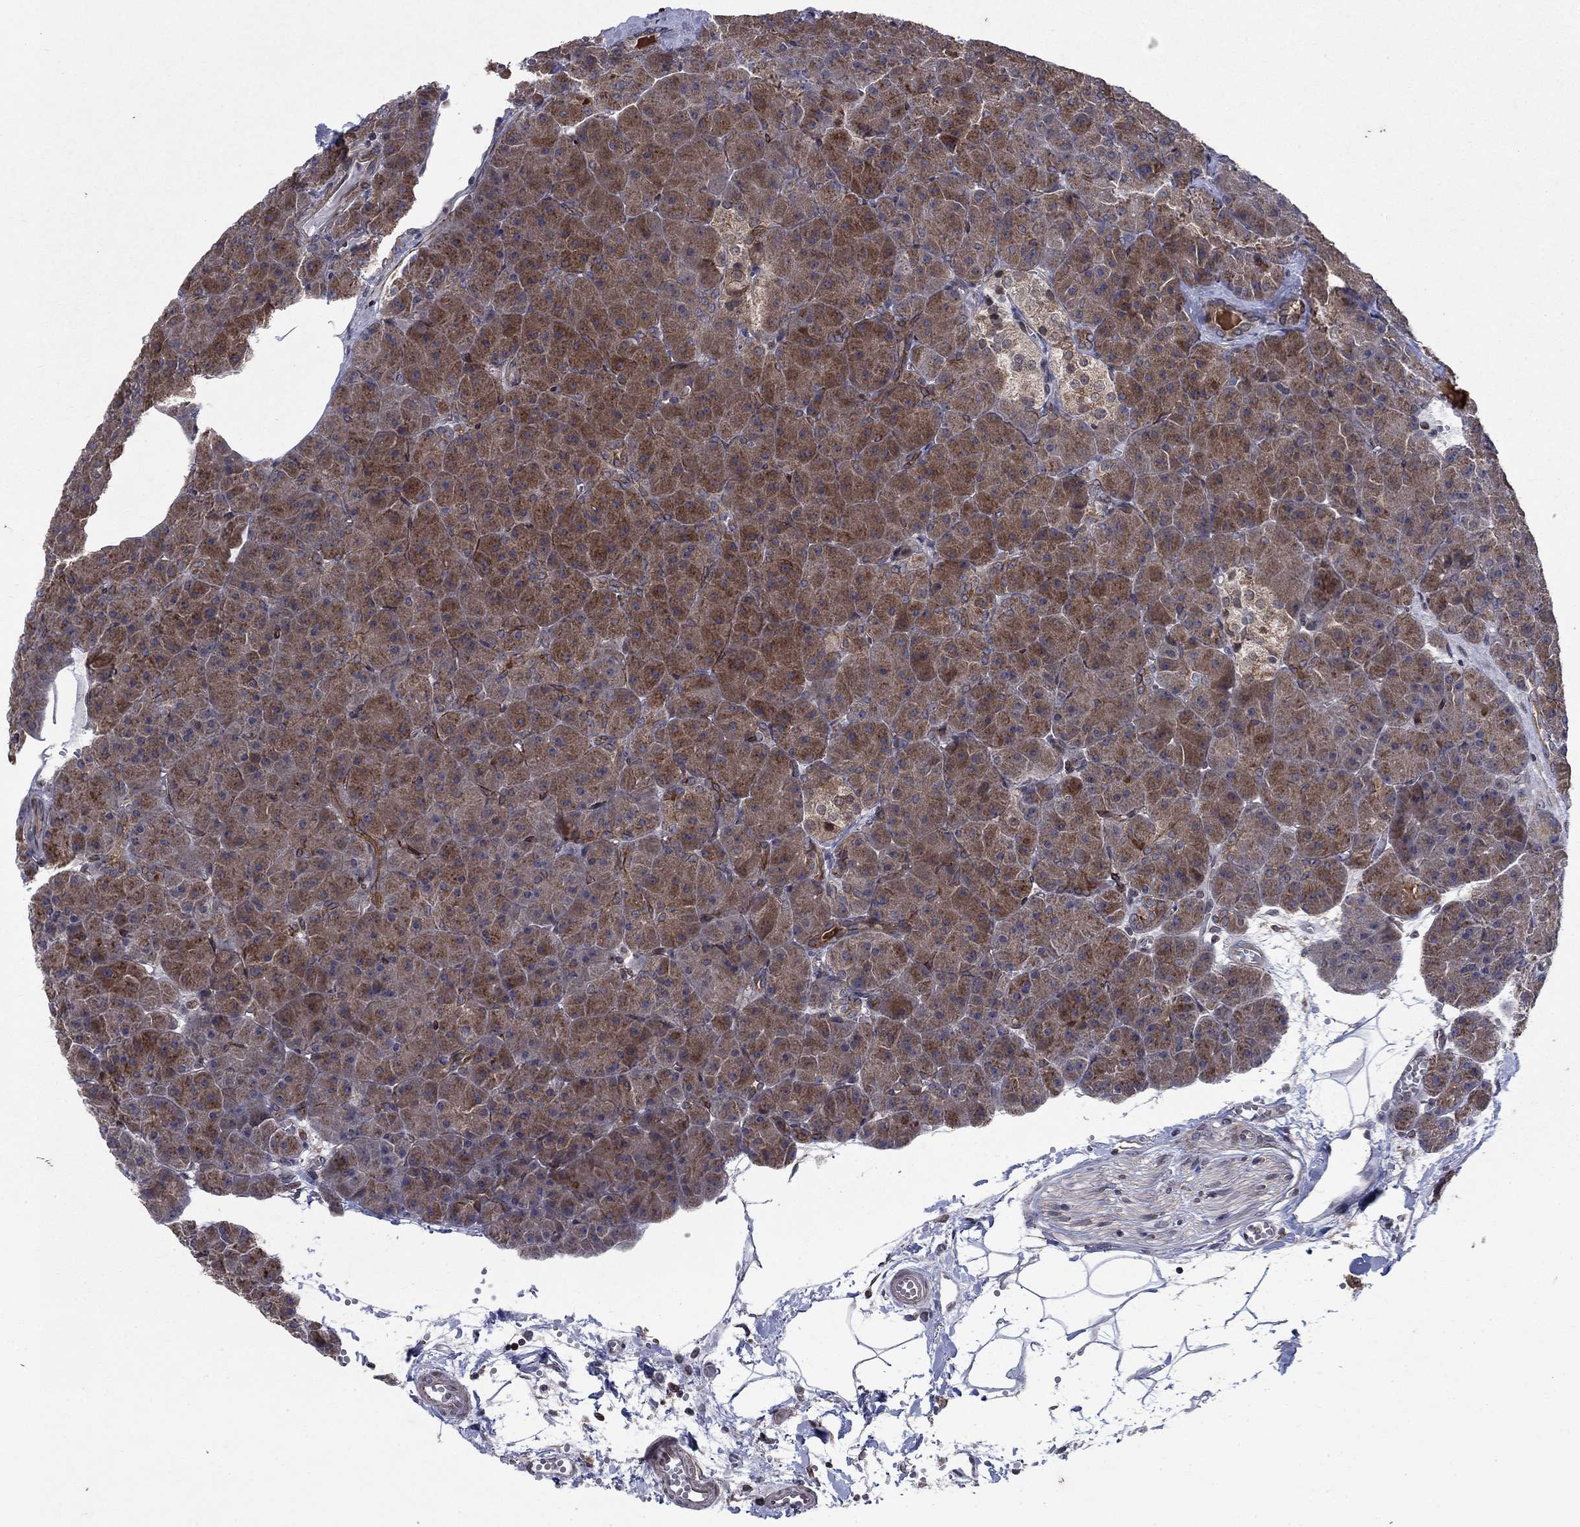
{"staining": {"intensity": "strong", "quantity": "25%-75%", "location": "cytoplasmic/membranous"}, "tissue": "pancreas", "cell_type": "Exocrine glandular cells", "image_type": "normal", "snomed": [{"axis": "morphology", "description": "Normal tissue, NOS"}, {"axis": "topography", "description": "Pancreas"}], "caption": "Immunohistochemical staining of unremarkable pancreas demonstrates strong cytoplasmic/membranous protein staining in approximately 25%-75% of exocrine glandular cells.", "gene": "DHRS7", "patient": {"sex": "male", "age": 61}}